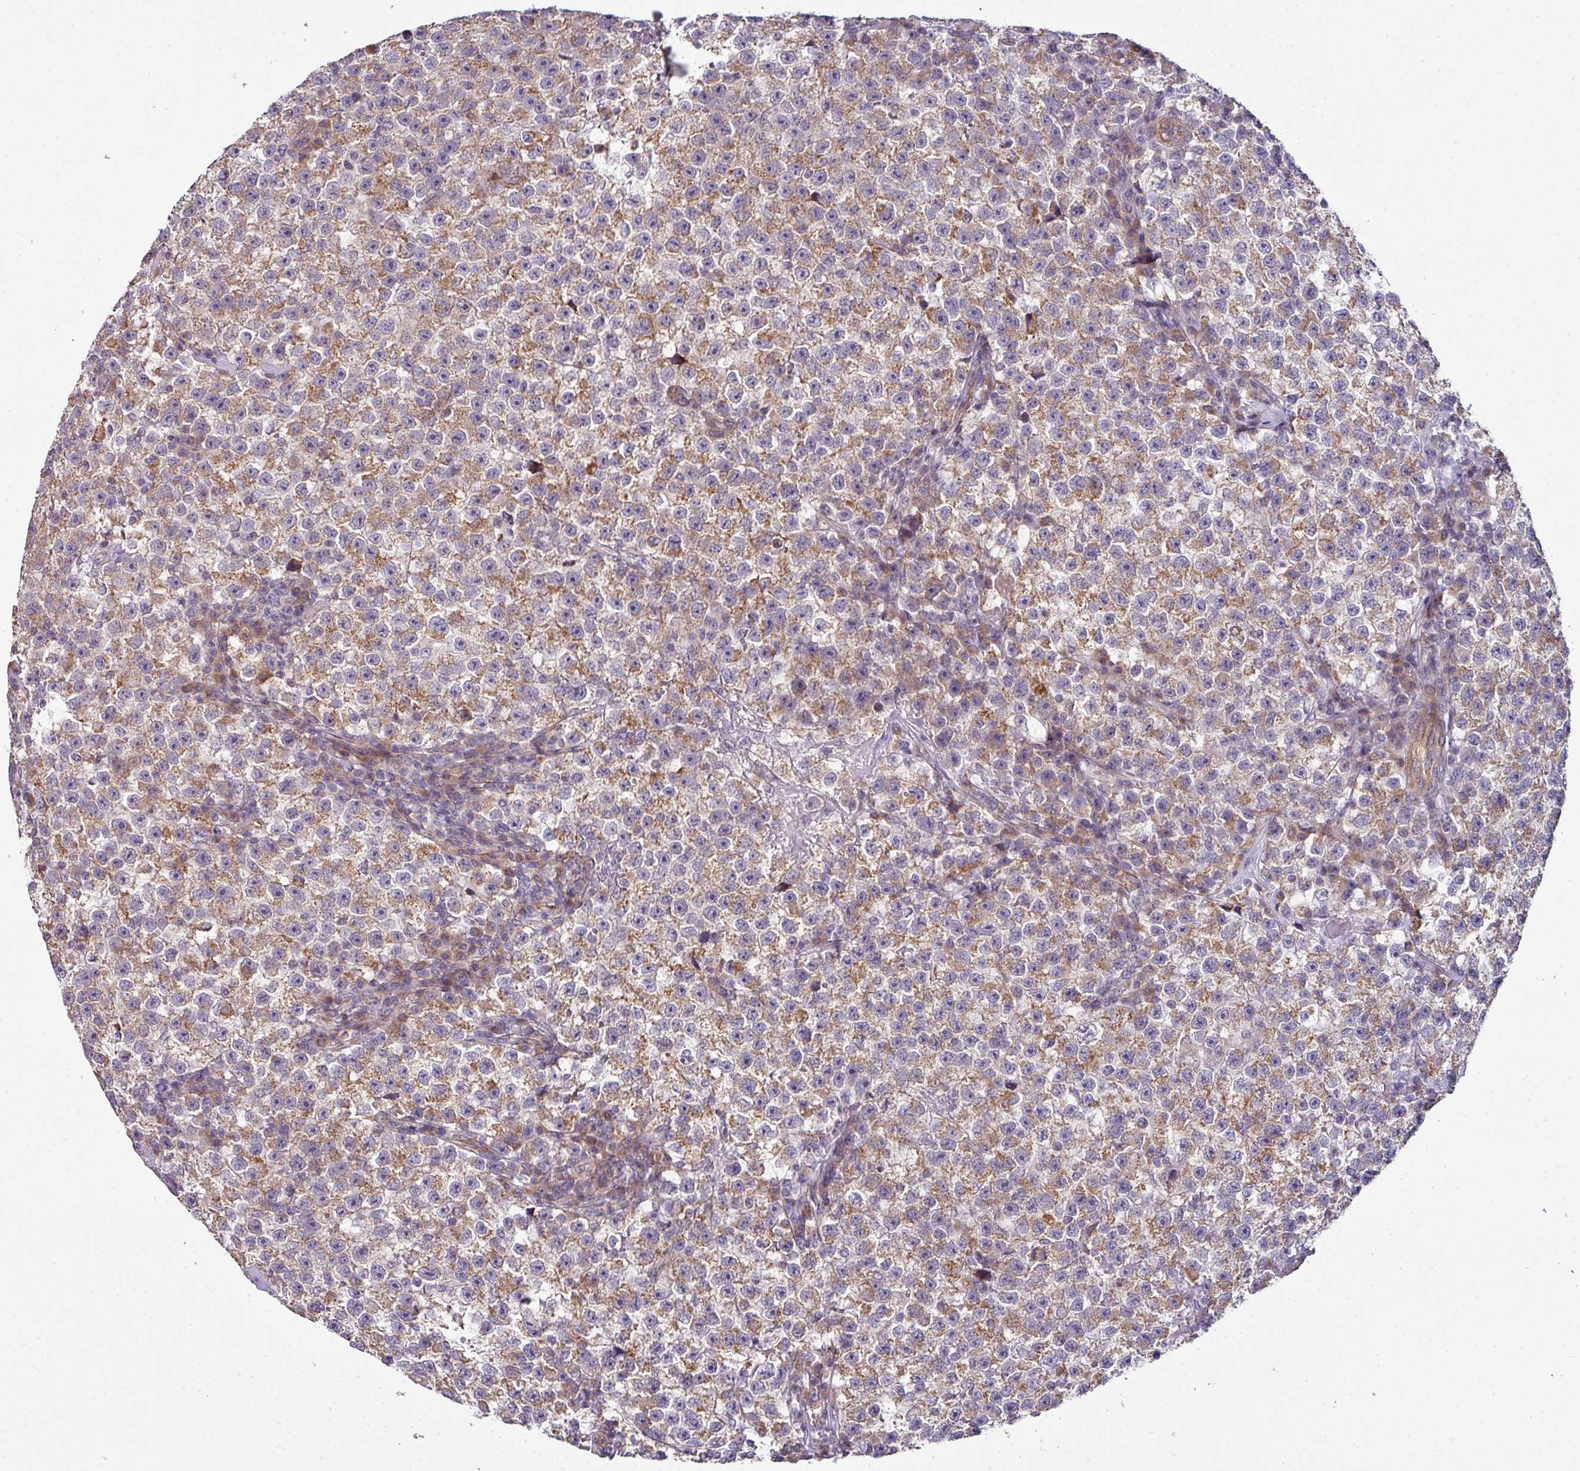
{"staining": {"intensity": "moderate", "quantity": ">75%", "location": "cytoplasmic/membranous"}, "tissue": "testis cancer", "cell_type": "Tumor cells", "image_type": "cancer", "snomed": [{"axis": "morphology", "description": "Seminoma, NOS"}, {"axis": "topography", "description": "Testis"}], "caption": "Human testis cancer stained with a brown dye demonstrates moderate cytoplasmic/membranous positive positivity in approximately >75% of tumor cells.", "gene": "TIMMDC1", "patient": {"sex": "male", "age": 22}}